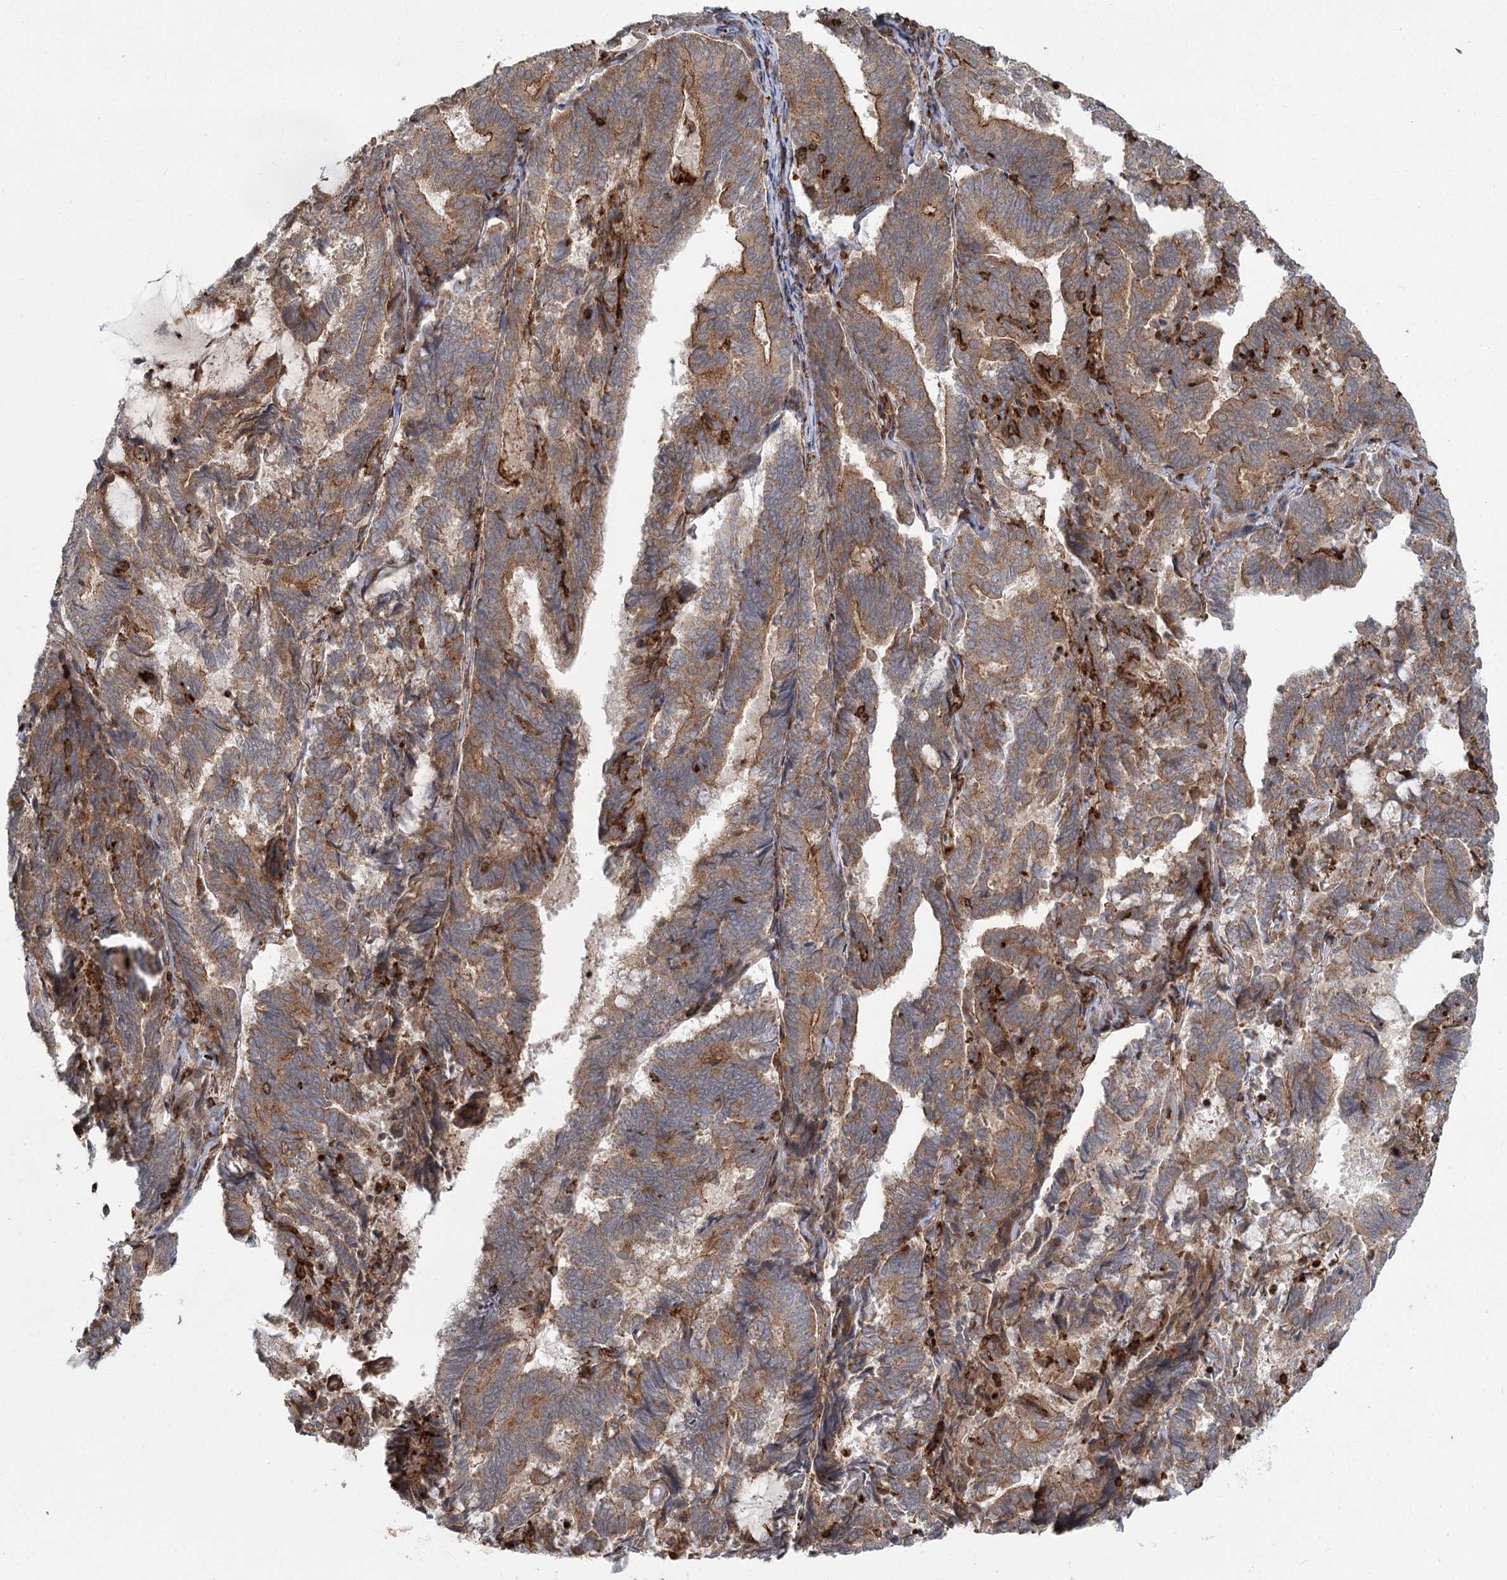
{"staining": {"intensity": "moderate", "quantity": ">75%", "location": "cytoplasmic/membranous"}, "tissue": "endometrial cancer", "cell_type": "Tumor cells", "image_type": "cancer", "snomed": [{"axis": "morphology", "description": "Adenocarcinoma, NOS"}, {"axis": "topography", "description": "Endometrium"}], "caption": "Moderate cytoplasmic/membranous positivity for a protein is seen in approximately >75% of tumor cells of endometrial cancer (adenocarcinoma) using immunohistochemistry.", "gene": "MEPE", "patient": {"sex": "female", "age": 80}}